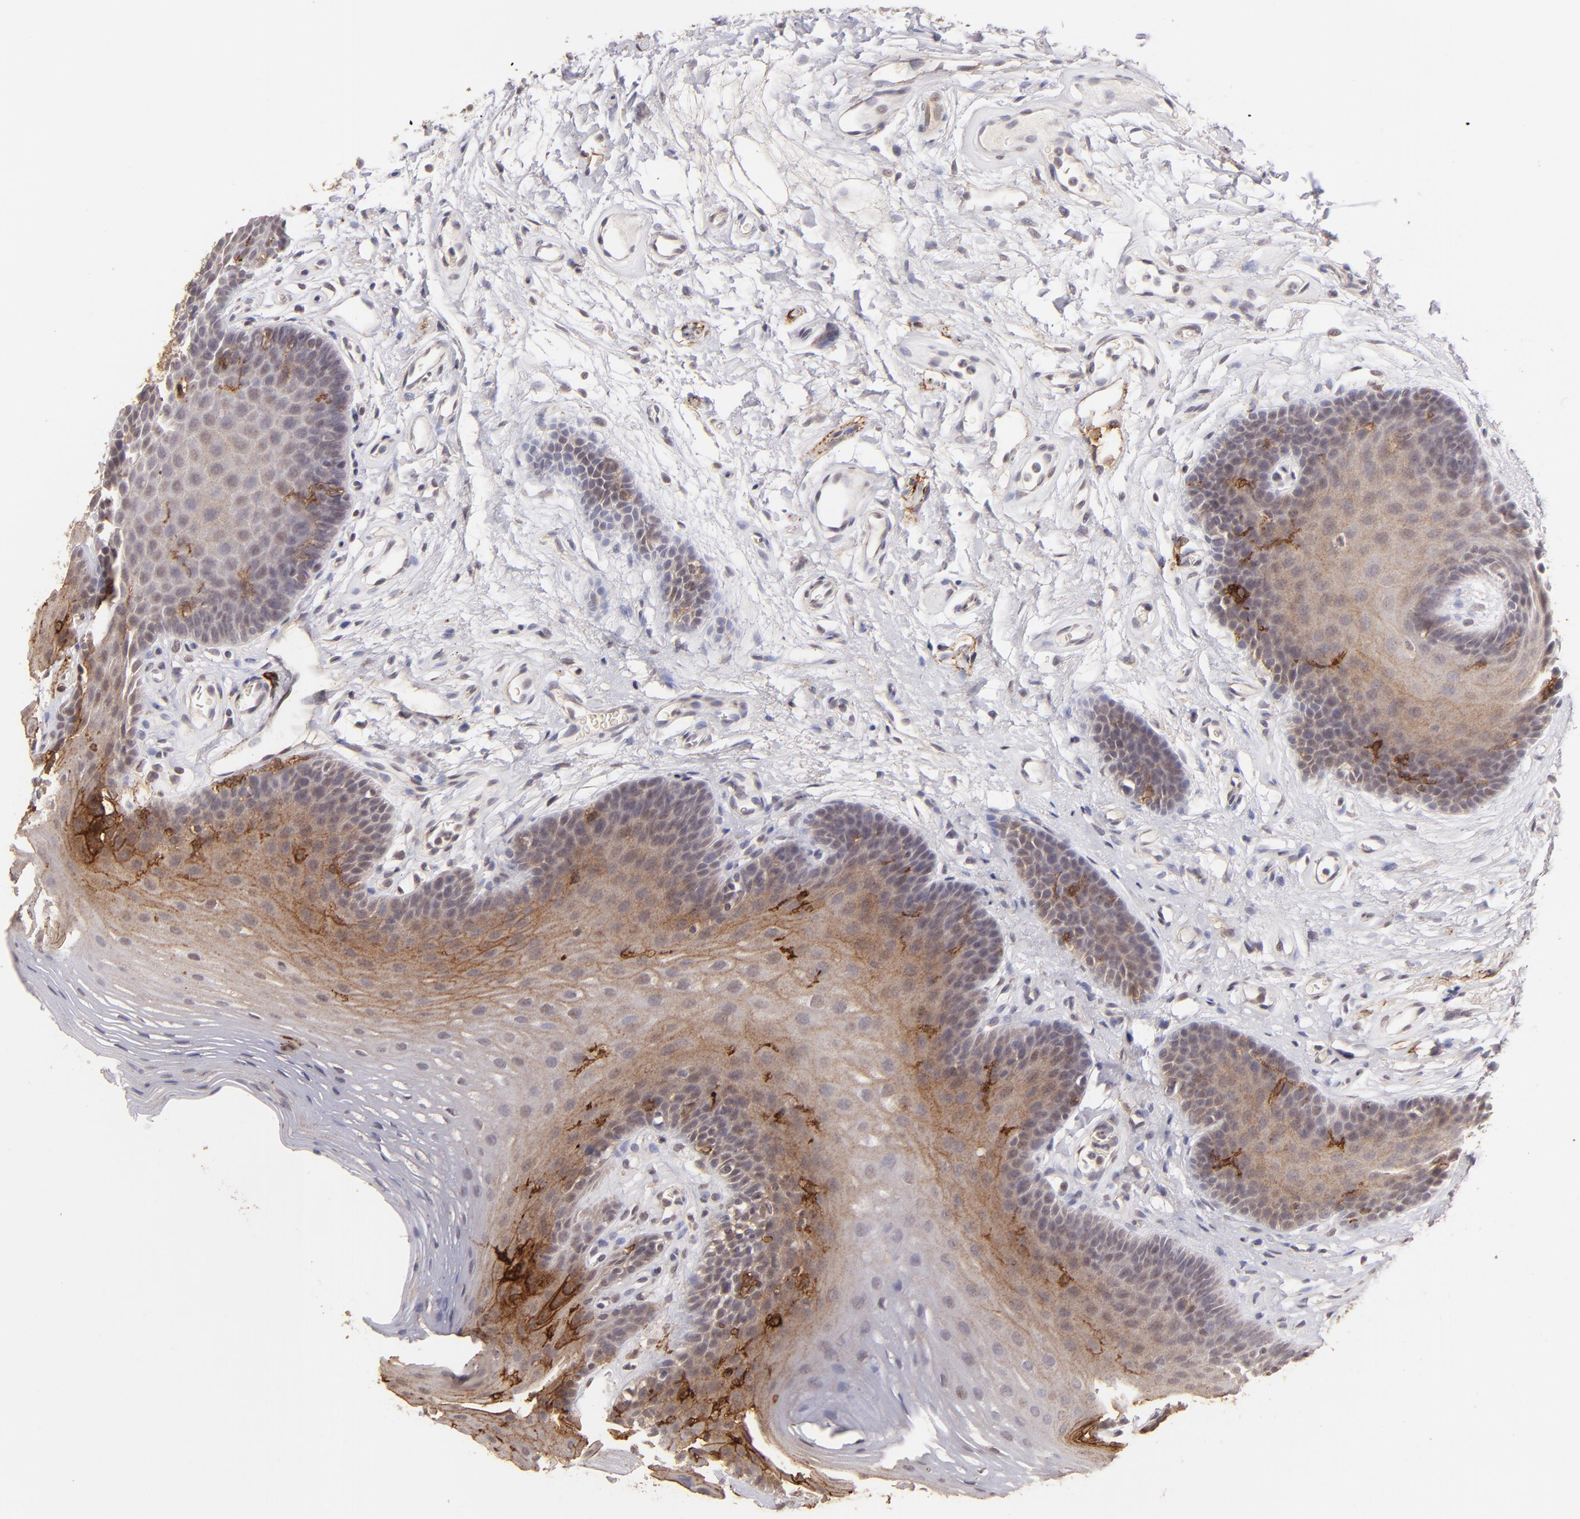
{"staining": {"intensity": "moderate", "quantity": "25%-75%", "location": "cytoplasmic/membranous"}, "tissue": "oral mucosa", "cell_type": "Squamous epithelial cells", "image_type": "normal", "snomed": [{"axis": "morphology", "description": "Normal tissue, NOS"}, {"axis": "topography", "description": "Oral tissue"}], "caption": "The immunohistochemical stain shows moderate cytoplasmic/membranous expression in squamous epithelial cells of benign oral mucosa.", "gene": "CLDN1", "patient": {"sex": "male", "age": 62}}